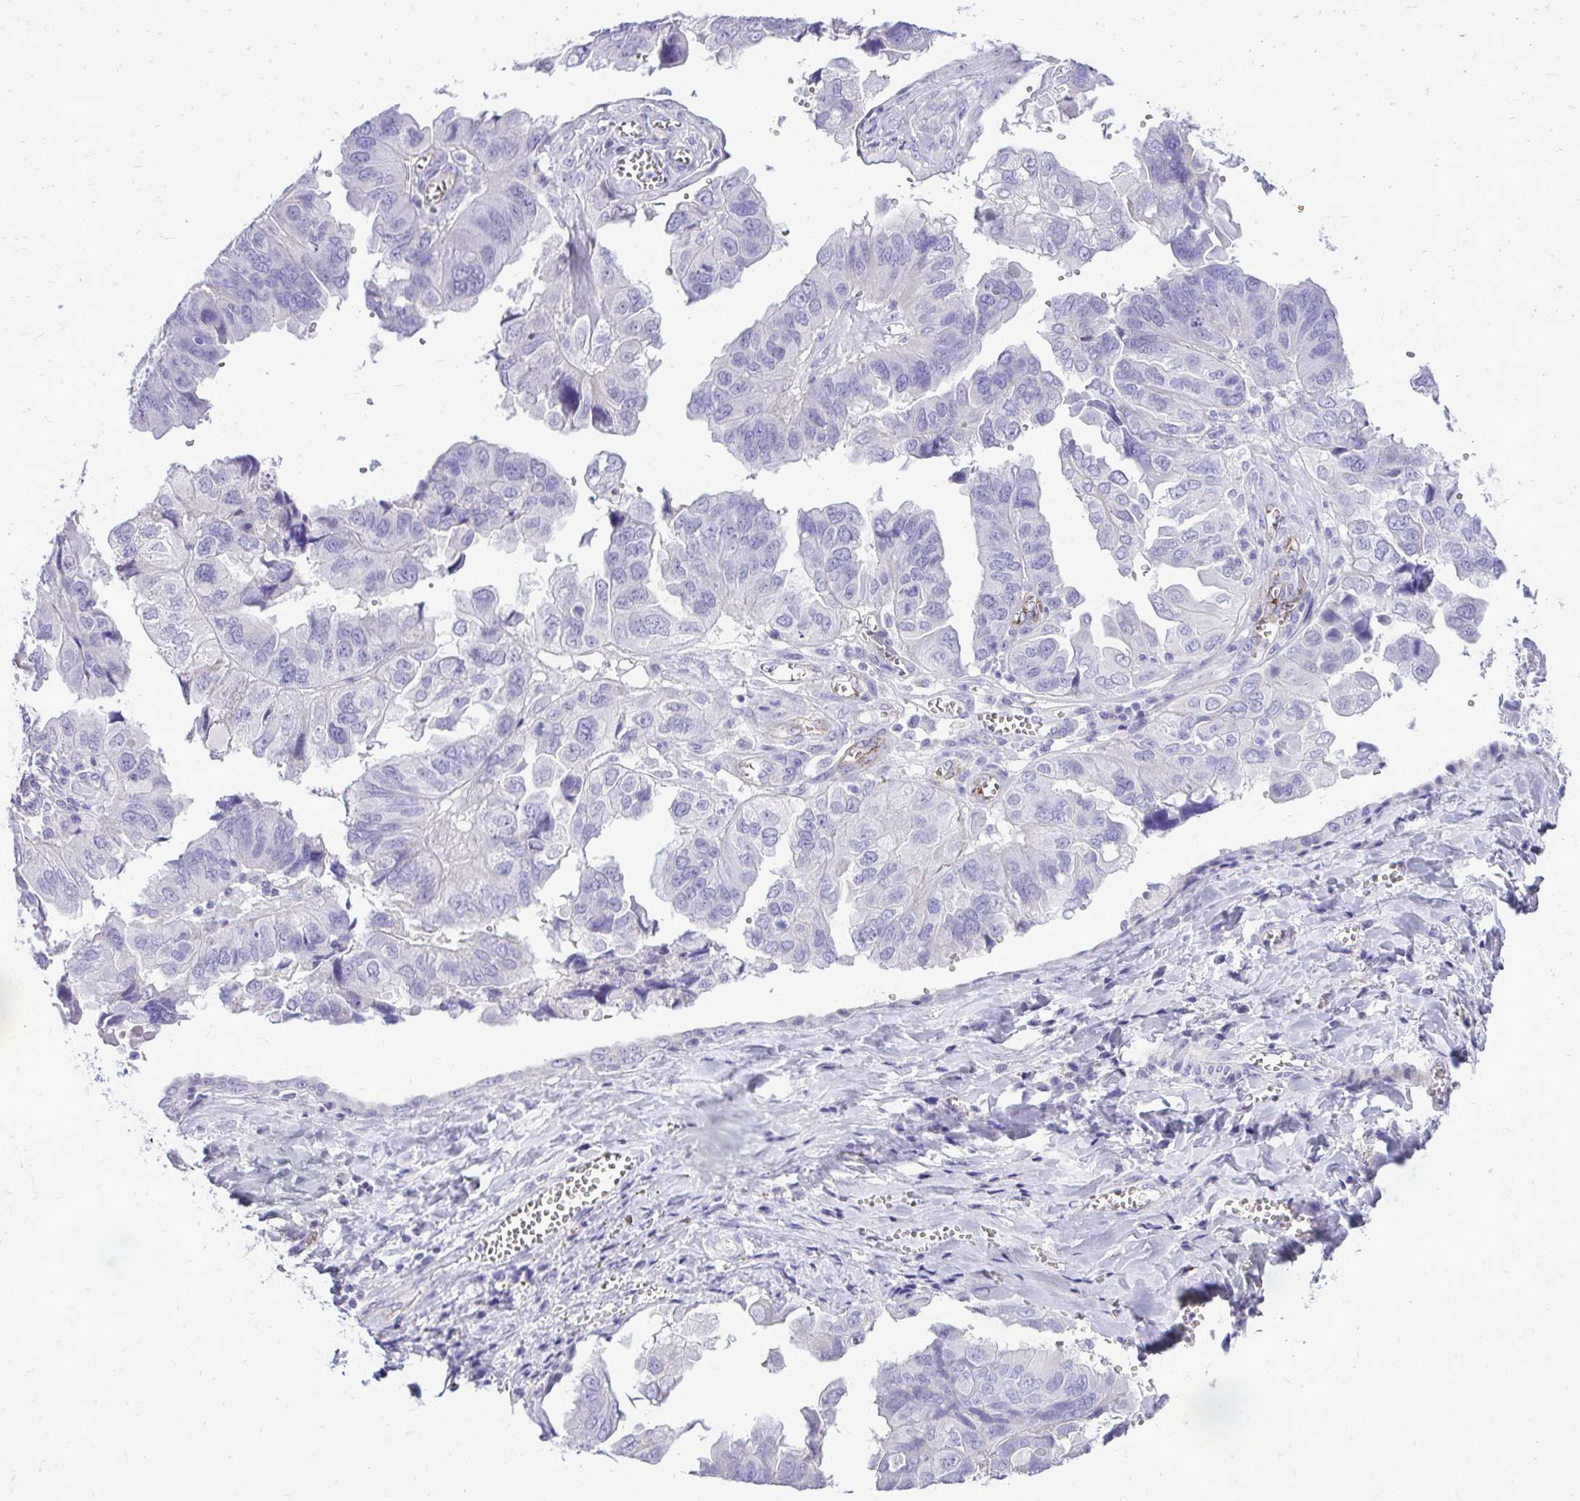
{"staining": {"intensity": "negative", "quantity": "none", "location": "none"}, "tissue": "ovarian cancer", "cell_type": "Tumor cells", "image_type": "cancer", "snomed": [{"axis": "morphology", "description": "Cystadenocarcinoma, serous, NOS"}, {"axis": "topography", "description": "Ovary"}], "caption": "Immunohistochemical staining of ovarian cancer (serous cystadenocarcinoma) shows no significant staining in tumor cells.", "gene": "PELI3", "patient": {"sex": "female", "age": 79}}